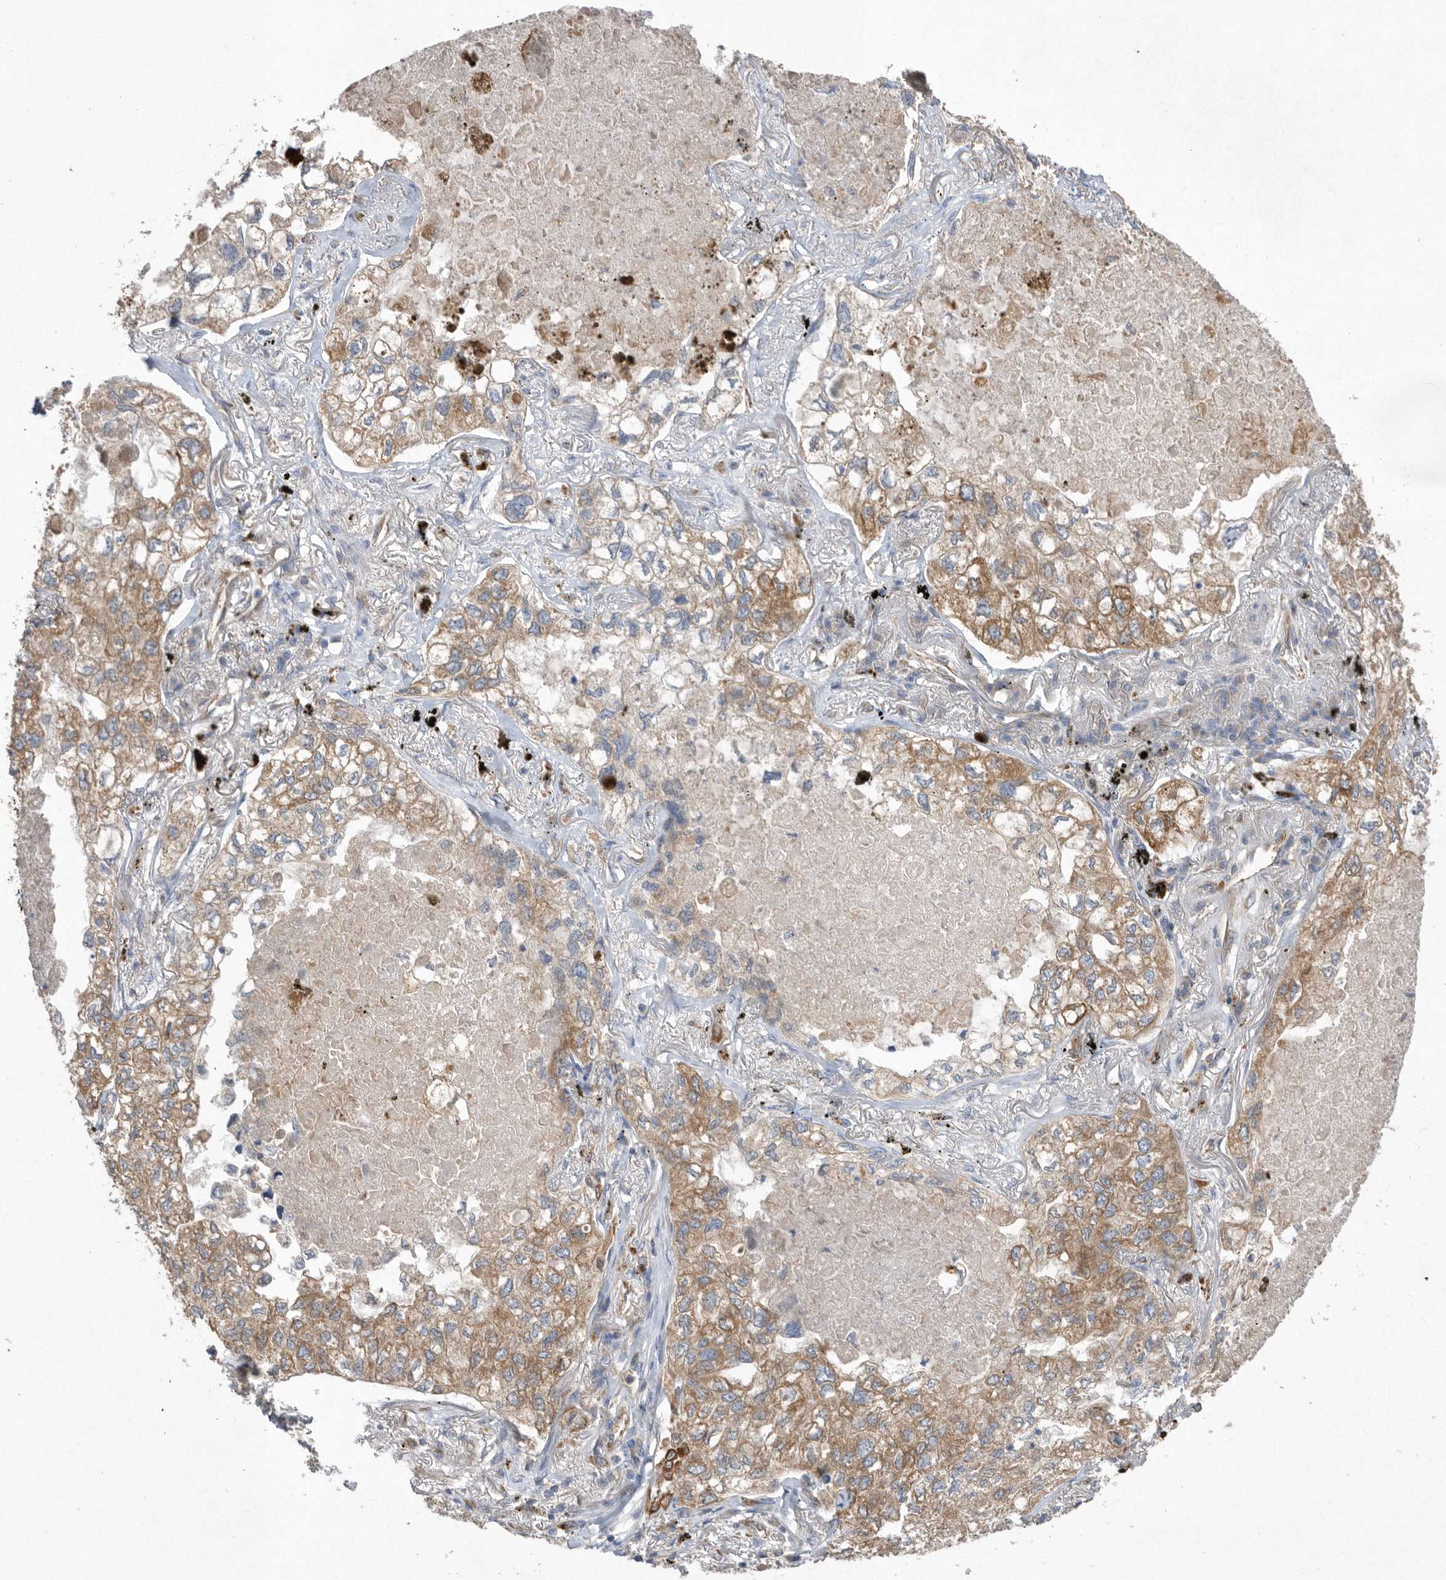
{"staining": {"intensity": "moderate", "quantity": ">75%", "location": "cytoplasmic/membranous"}, "tissue": "lung cancer", "cell_type": "Tumor cells", "image_type": "cancer", "snomed": [{"axis": "morphology", "description": "Adenocarcinoma, NOS"}, {"axis": "topography", "description": "Lung"}], "caption": "A high-resolution histopathology image shows immunohistochemistry (IHC) staining of adenocarcinoma (lung), which exhibits moderate cytoplasmic/membranous expression in about >75% of tumor cells.", "gene": "PON2", "patient": {"sex": "male", "age": 65}}